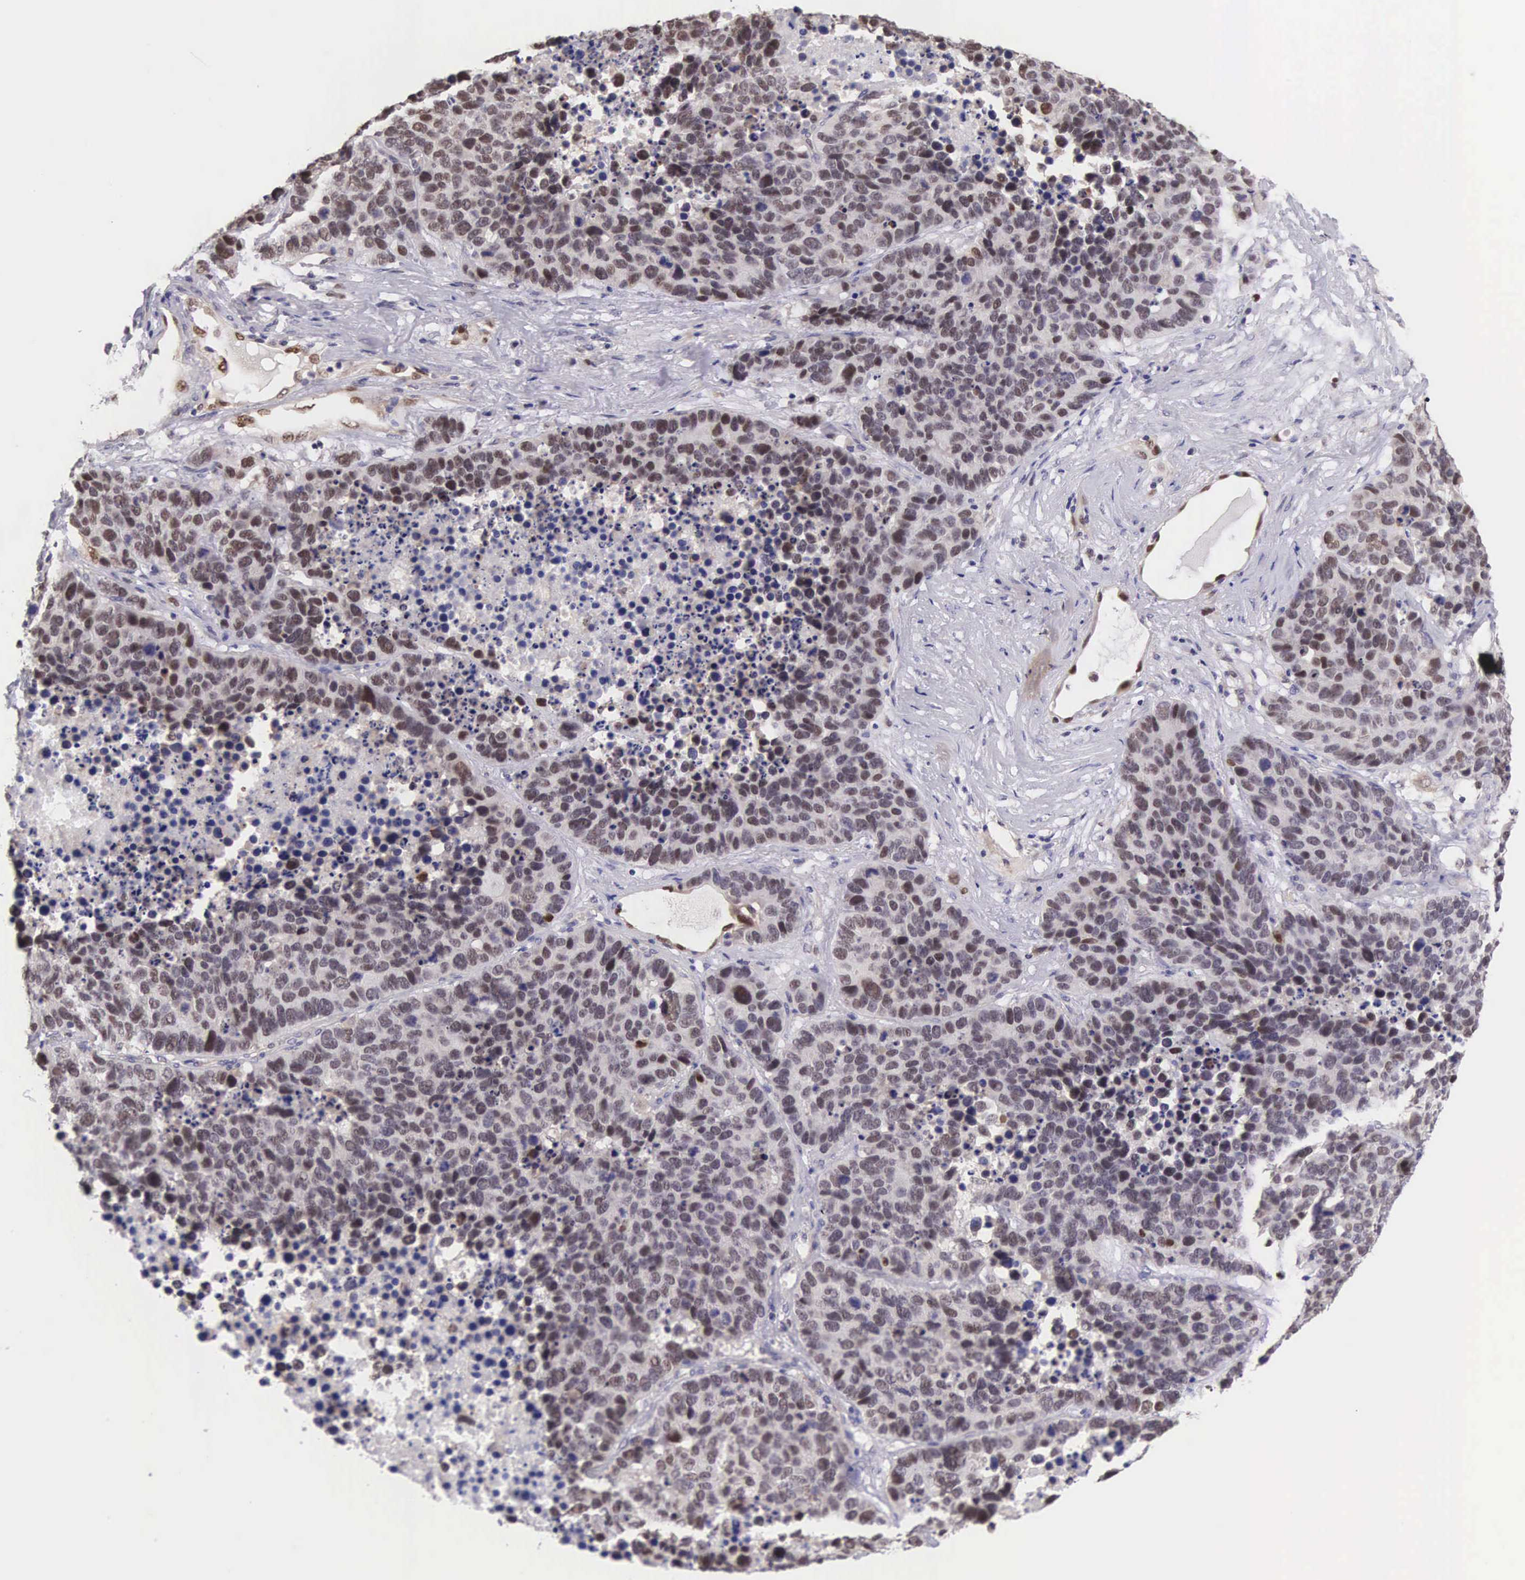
{"staining": {"intensity": "weak", "quantity": "25%-75%", "location": "nuclear"}, "tissue": "lung cancer", "cell_type": "Tumor cells", "image_type": "cancer", "snomed": [{"axis": "morphology", "description": "Carcinoid, malignant, NOS"}, {"axis": "topography", "description": "Lung"}], "caption": "Lung cancer (carcinoid (malignant)) stained for a protein (brown) exhibits weak nuclear positive expression in approximately 25%-75% of tumor cells.", "gene": "GRK3", "patient": {"sex": "male", "age": 60}}